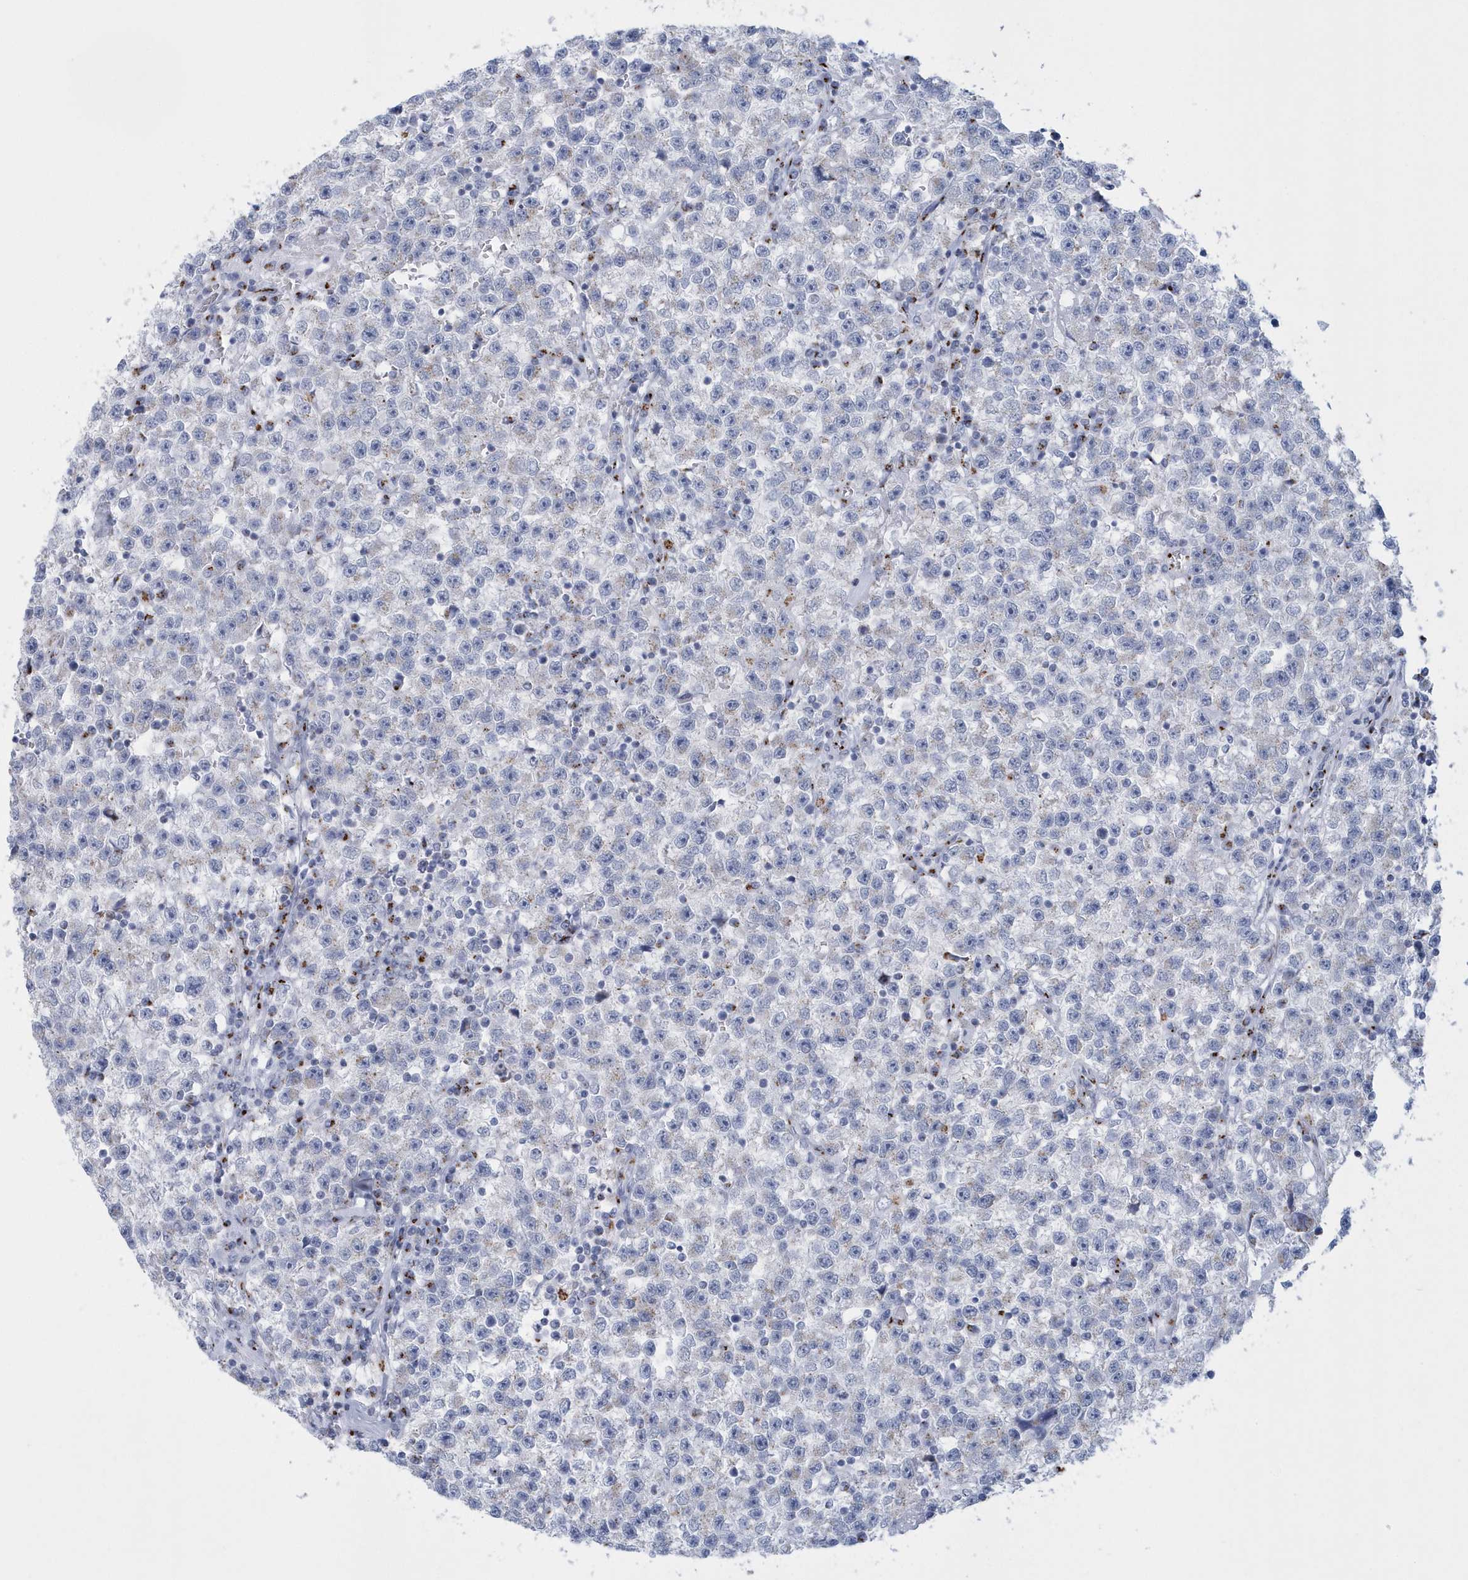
{"staining": {"intensity": "negative", "quantity": "none", "location": "none"}, "tissue": "testis cancer", "cell_type": "Tumor cells", "image_type": "cancer", "snomed": [{"axis": "morphology", "description": "Seminoma, NOS"}, {"axis": "topography", "description": "Testis"}], "caption": "DAB (3,3'-diaminobenzidine) immunohistochemical staining of human testis cancer (seminoma) shows no significant staining in tumor cells.", "gene": "SLX9", "patient": {"sex": "male", "age": 22}}